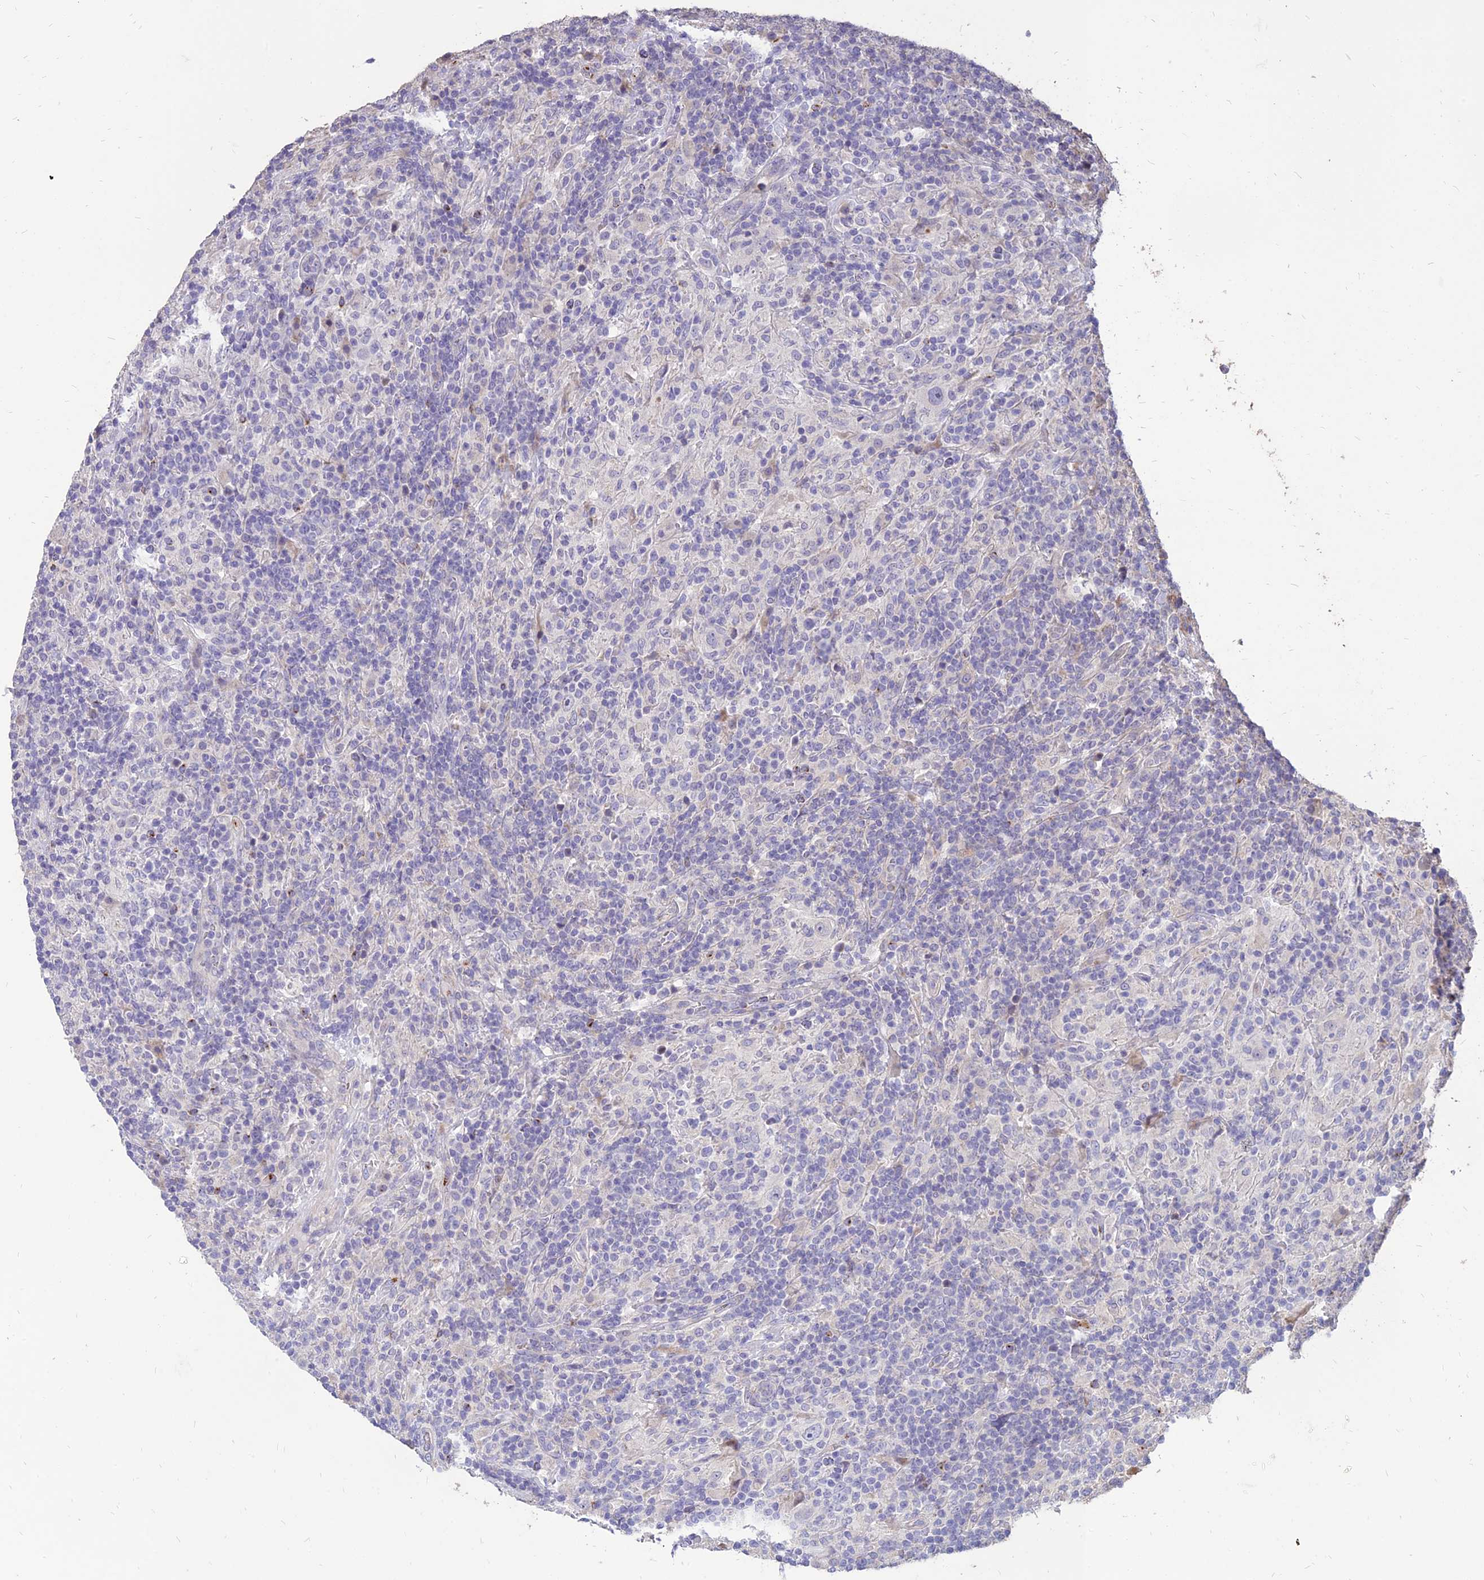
{"staining": {"intensity": "negative", "quantity": "none", "location": "none"}, "tissue": "lymphoma", "cell_type": "Tumor cells", "image_type": "cancer", "snomed": [{"axis": "morphology", "description": "Hodgkin's disease, NOS"}, {"axis": "topography", "description": "Lymph node"}], "caption": "This image is of Hodgkin's disease stained with immunohistochemistry (IHC) to label a protein in brown with the nuclei are counter-stained blue. There is no staining in tumor cells.", "gene": "ST3GAL6", "patient": {"sex": "male", "age": 70}}